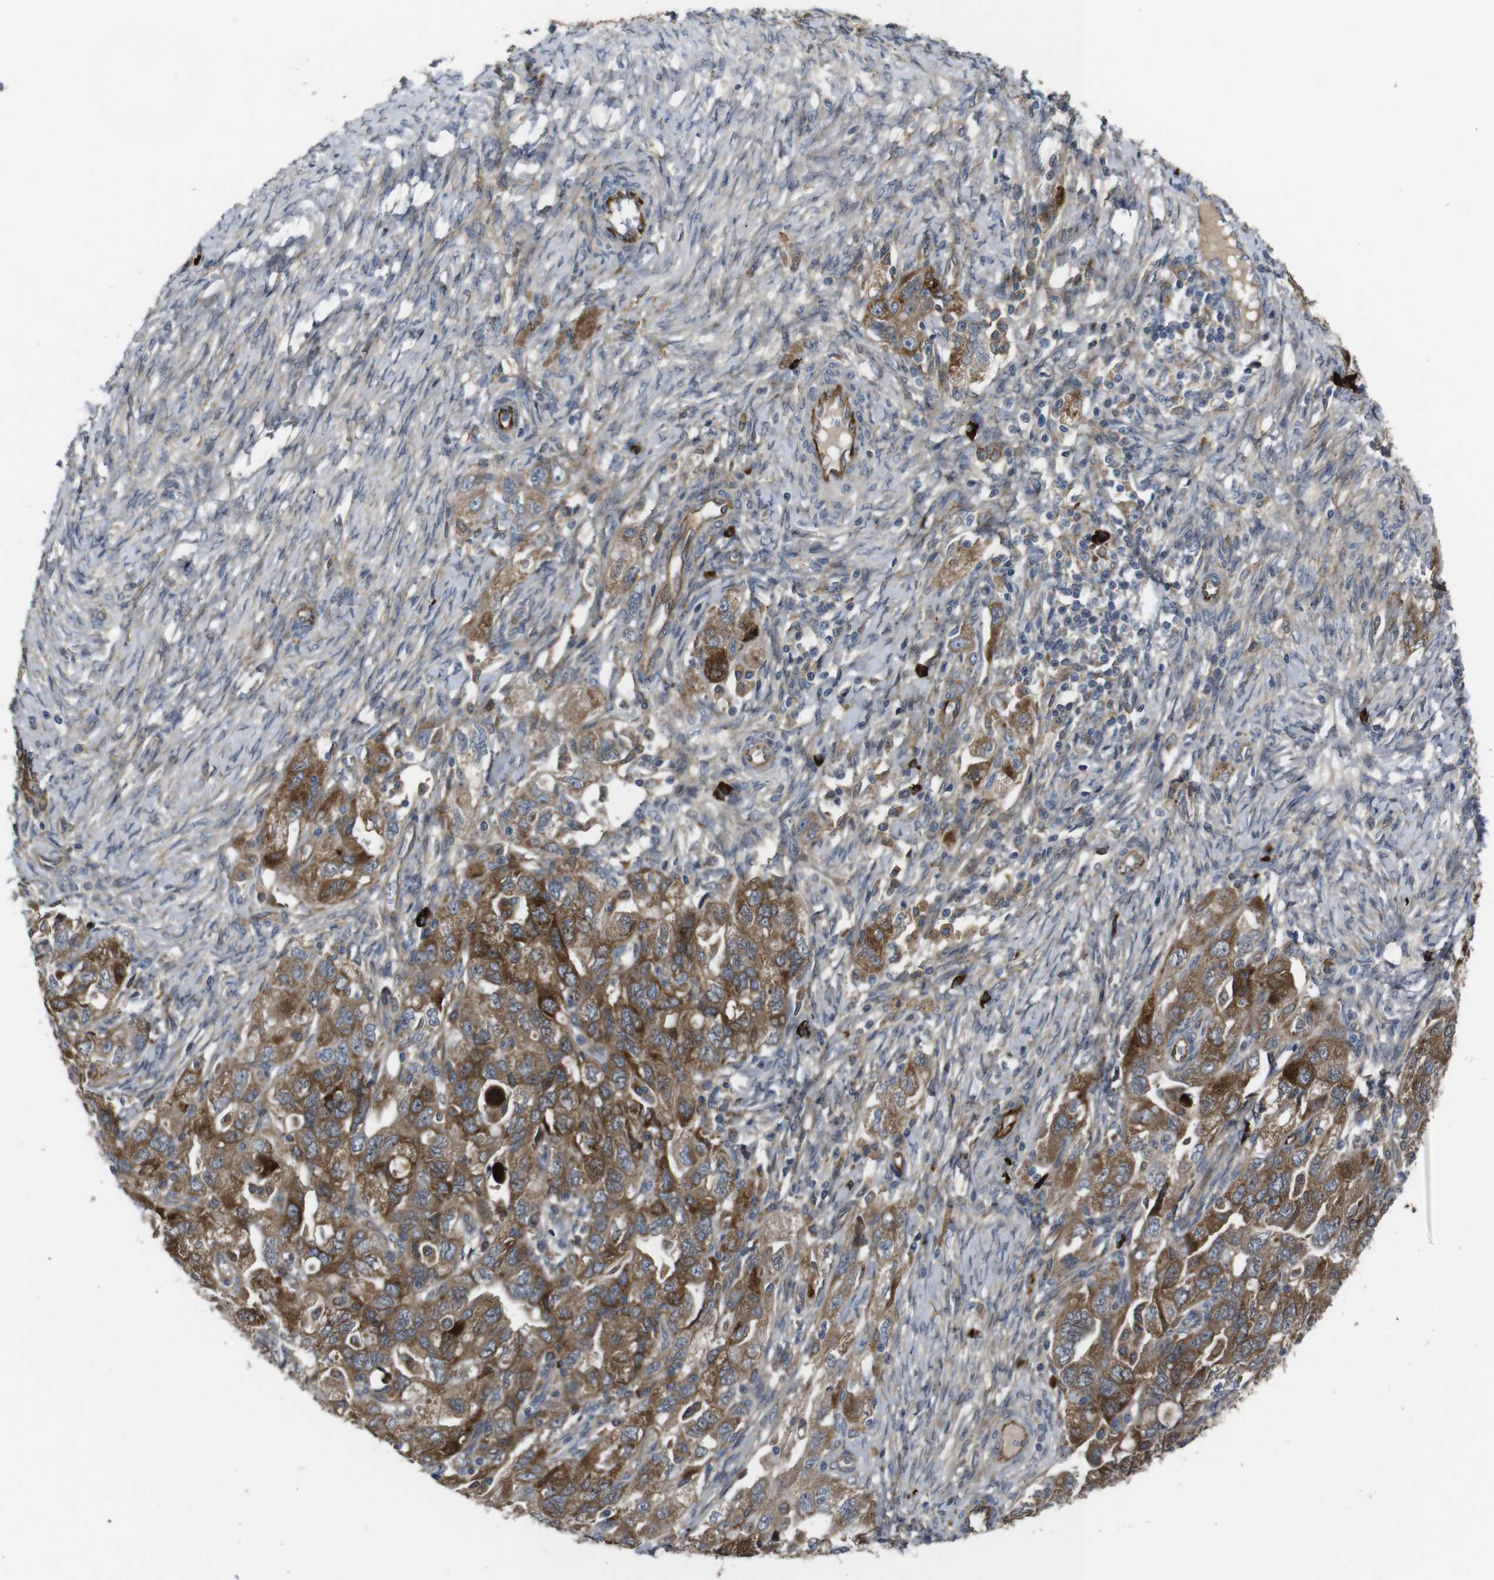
{"staining": {"intensity": "moderate", "quantity": ">75%", "location": "cytoplasmic/membranous"}, "tissue": "ovarian cancer", "cell_type": "Tumor cells", "image_type": "cancer", "snomed": [{"axis": "morphology", "description": "Carcinoma, NOS"}, {"axis": "morphology", "description": "Cystadenocarcinoma, serous, NOS"}, {"axis": "topography", "description": "Ovary"}], "caption": "Serous cystadenocarcinoma (ovarian) stained with a protein marker reveals moderate staining in tumor cells.", "gene": "UBE2G2", "patient": {"sex": "female", "age": 69}}